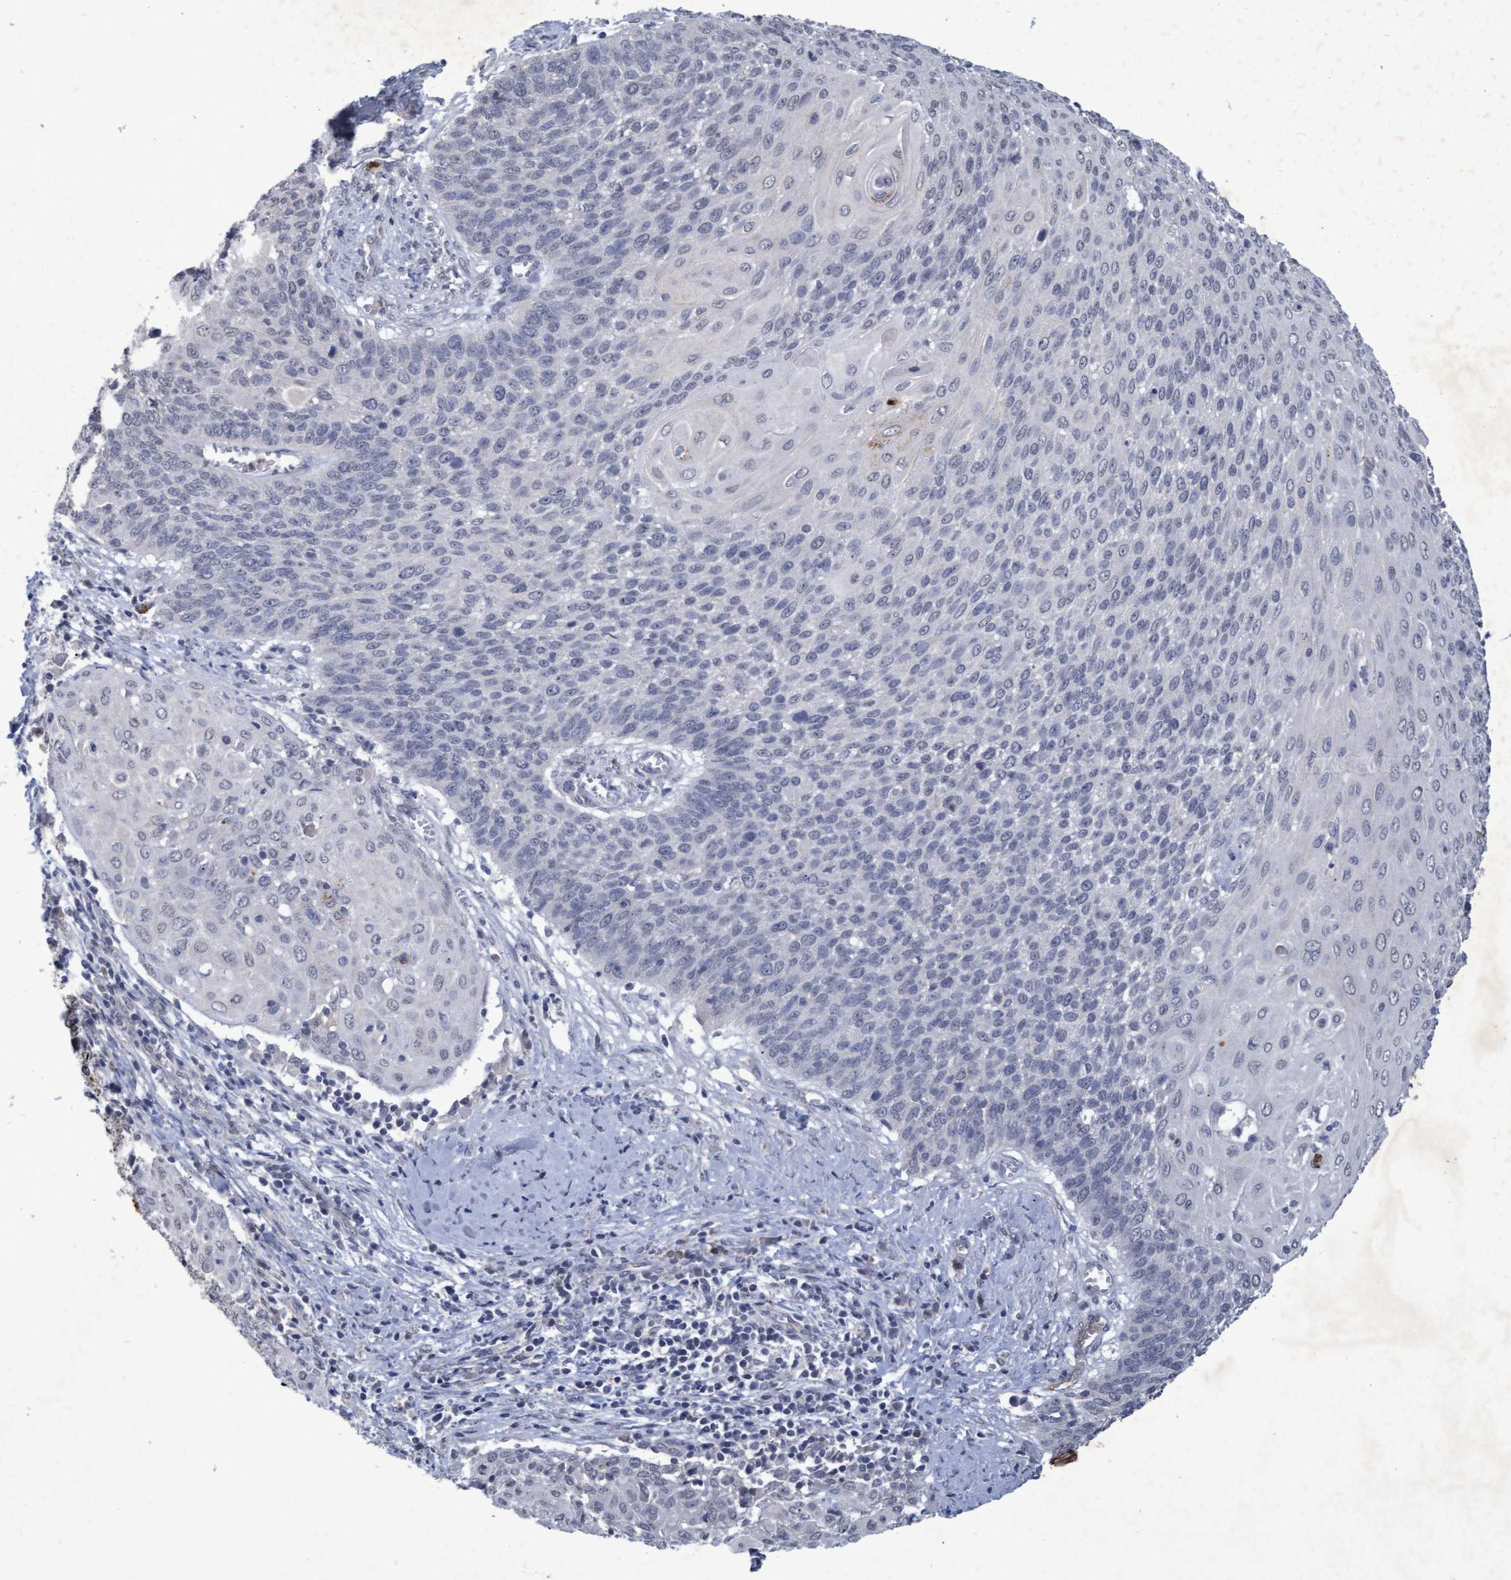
{"staining": {"intensity": "negative", "quantity": "none", "location": "none"}, "tissue": "cervical cancer", "cell_type": "Tumor cells", "image_type": "cancer", "snomed": [{"axis": "morphology", "description": "Squamous cell carcinoma, NOS"}, {"axis": "topography", "description": "Cervix"}], "caption": "IHC photomicrograph of human cervical squamous cell carcinoma stained for a protein (brown), which displays no staining in tumor cells. (DAB (3,3'-diaminobenzidine) immunohistochemistry, high magnification).", "gene": "GALC", "patient": {"sex": "female", "age": 39}}